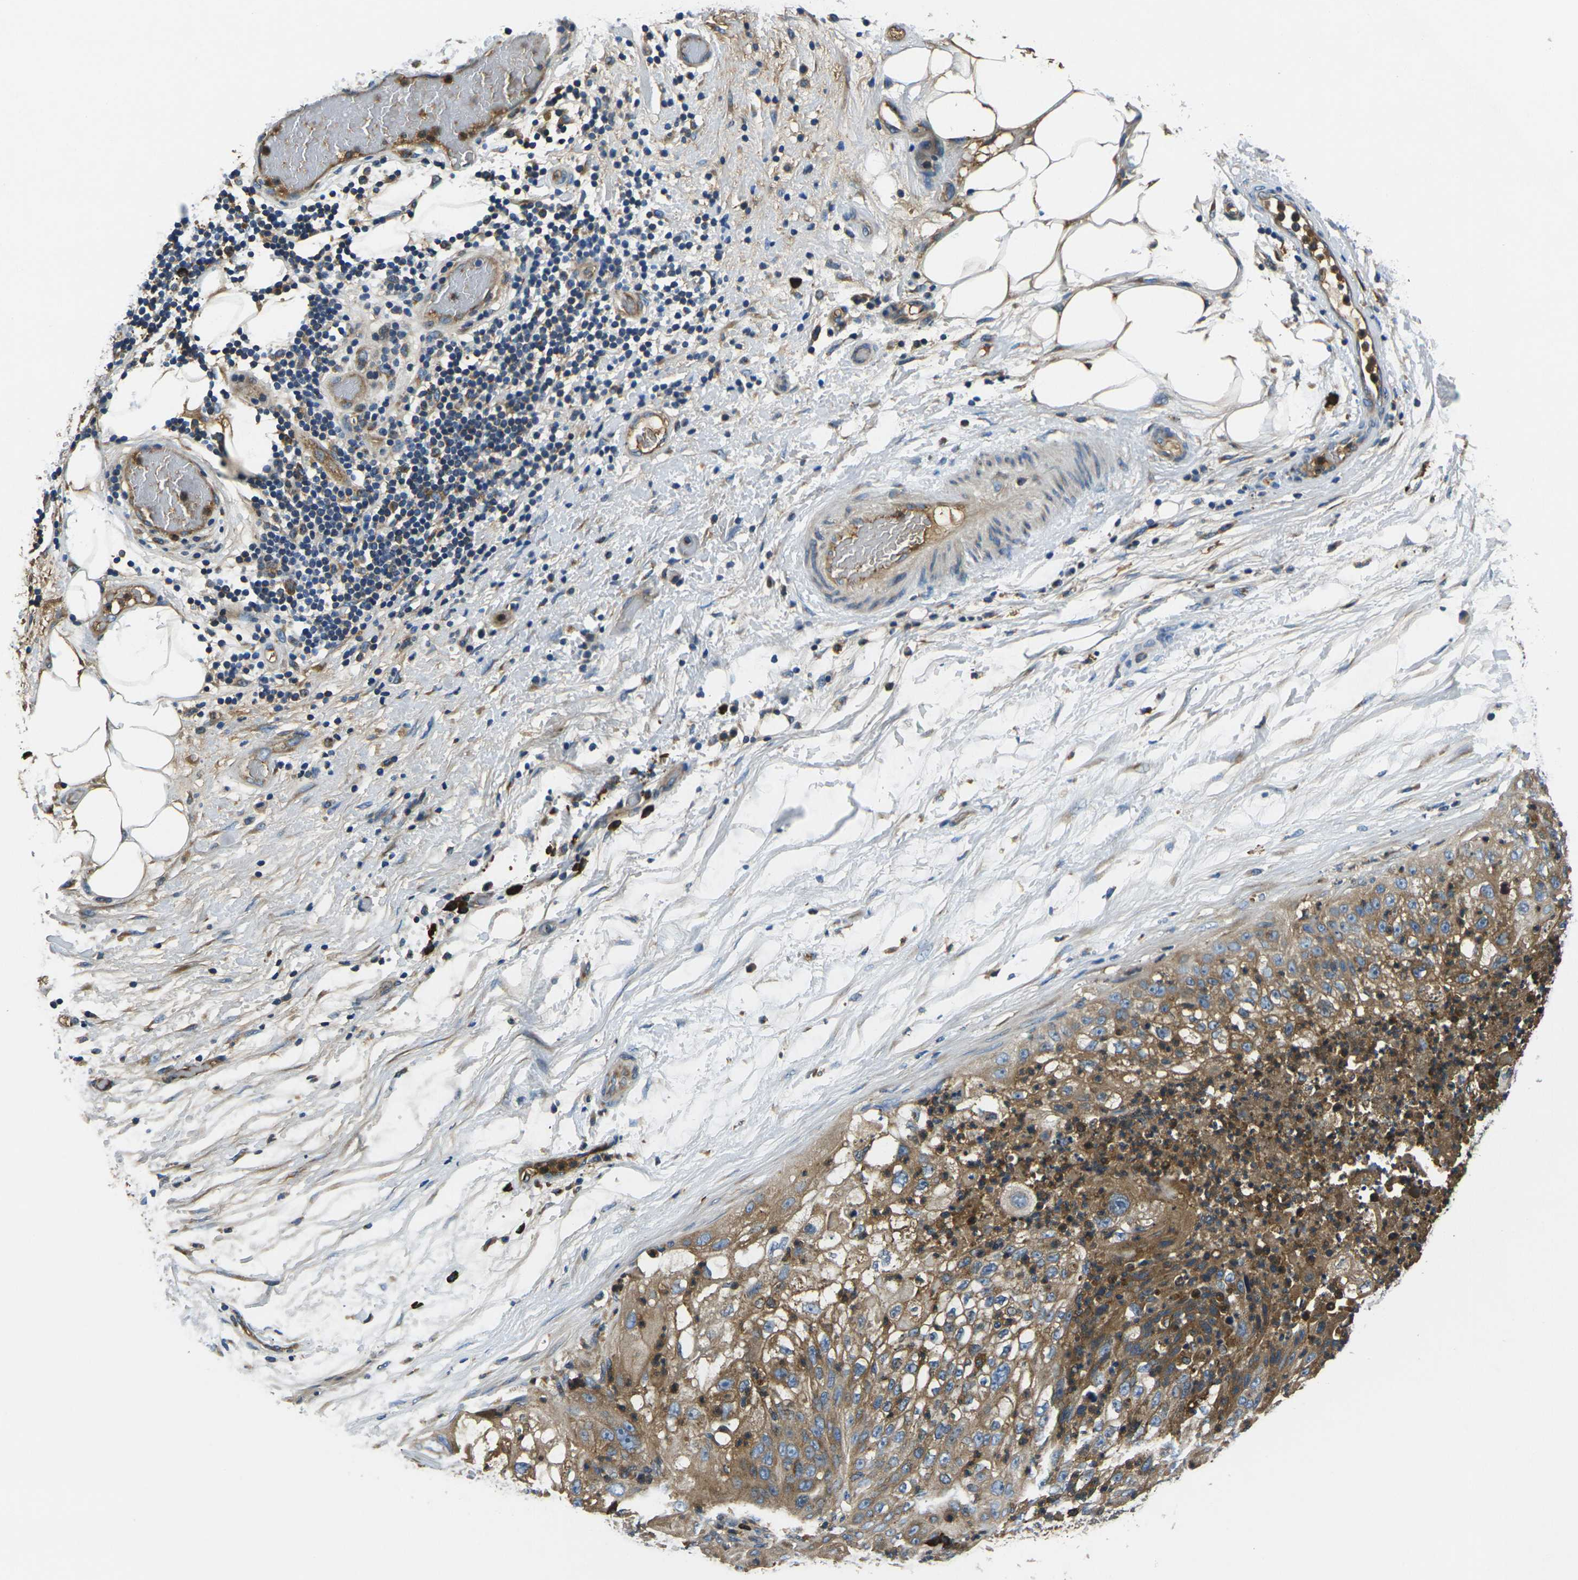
{"staining": {"intensity": "moderate", "quantity": ">75%", "location": "cytoplasmic/membranous"}, "tissue": "lung cancer", "cell_type": "Tumor cells", "image_type": "cancer", "snomed": [{"axis": "morphology", "description": "Inflammation, NOS"}, {"axis": "morphology", "description": "Squamous cell carcinoma, NOS"}, {"axis": "topography", "description": "Lymph node"}, {"axis": "topography", "description": "Soft tissue"}, {"axis": "topography", "description": "Lung"}], "caption": "Immunohistochemical staining of human lung squamous cell carcinoma displays moderate cytoplasmic/membranous protein staining in approximately >75% of tumor cells.", "gene": "RAB1B", "patient": {"sex": "male", "age": 66}}